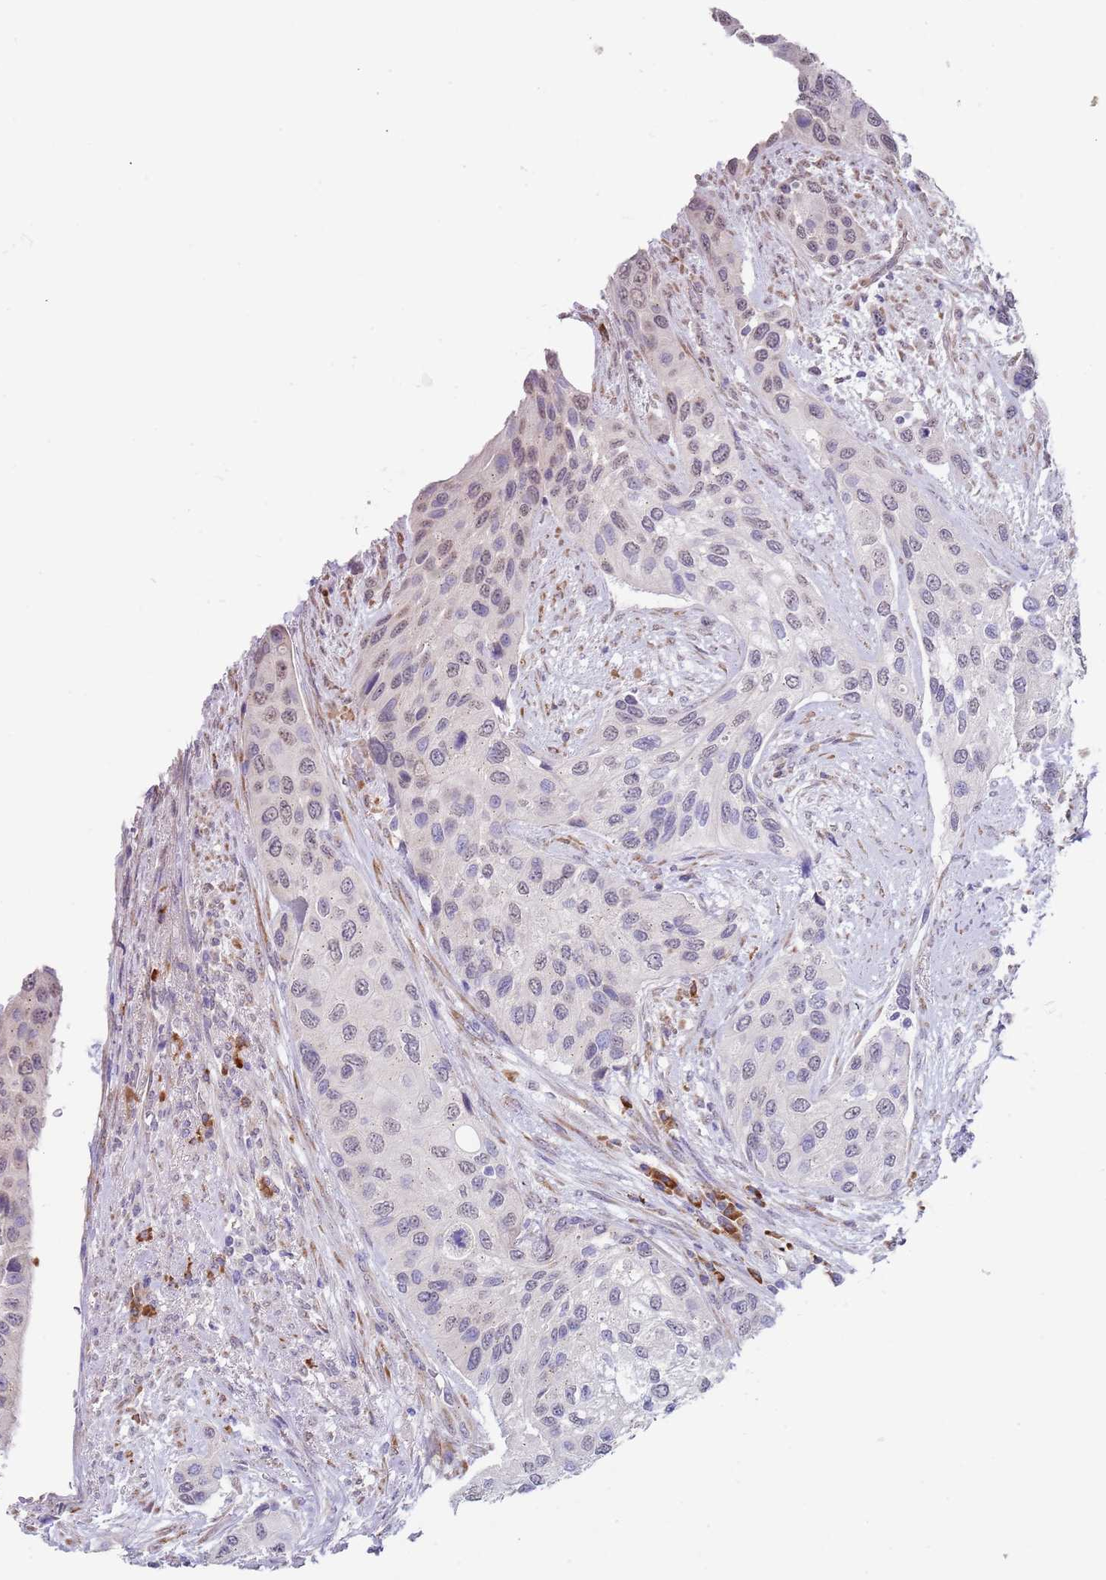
{"staining": {"intensity": "negative", "quantity": "none", "location": "none"}, "tissue": "urothelial cancer", "cell_type": "Tumor cells", "image_type": "cancer", "snomed": [{"axis": "morphology", "description": "Normal tissue, NOS"}, {"axis": "morphology", "description": "Urothelial carcinoma, High grade"}, {"axis": "topography", "description": "Vascular tissue"}, {"axis": "topography", "description": "Urinary bladder"}], "caption": "Human urothelial cancer stained for a protein using immunohistochemistry exhibits no positivity in tumor cells.", "gene": "TNRC6C", "patient": {"sex": "female", "age": 56}}